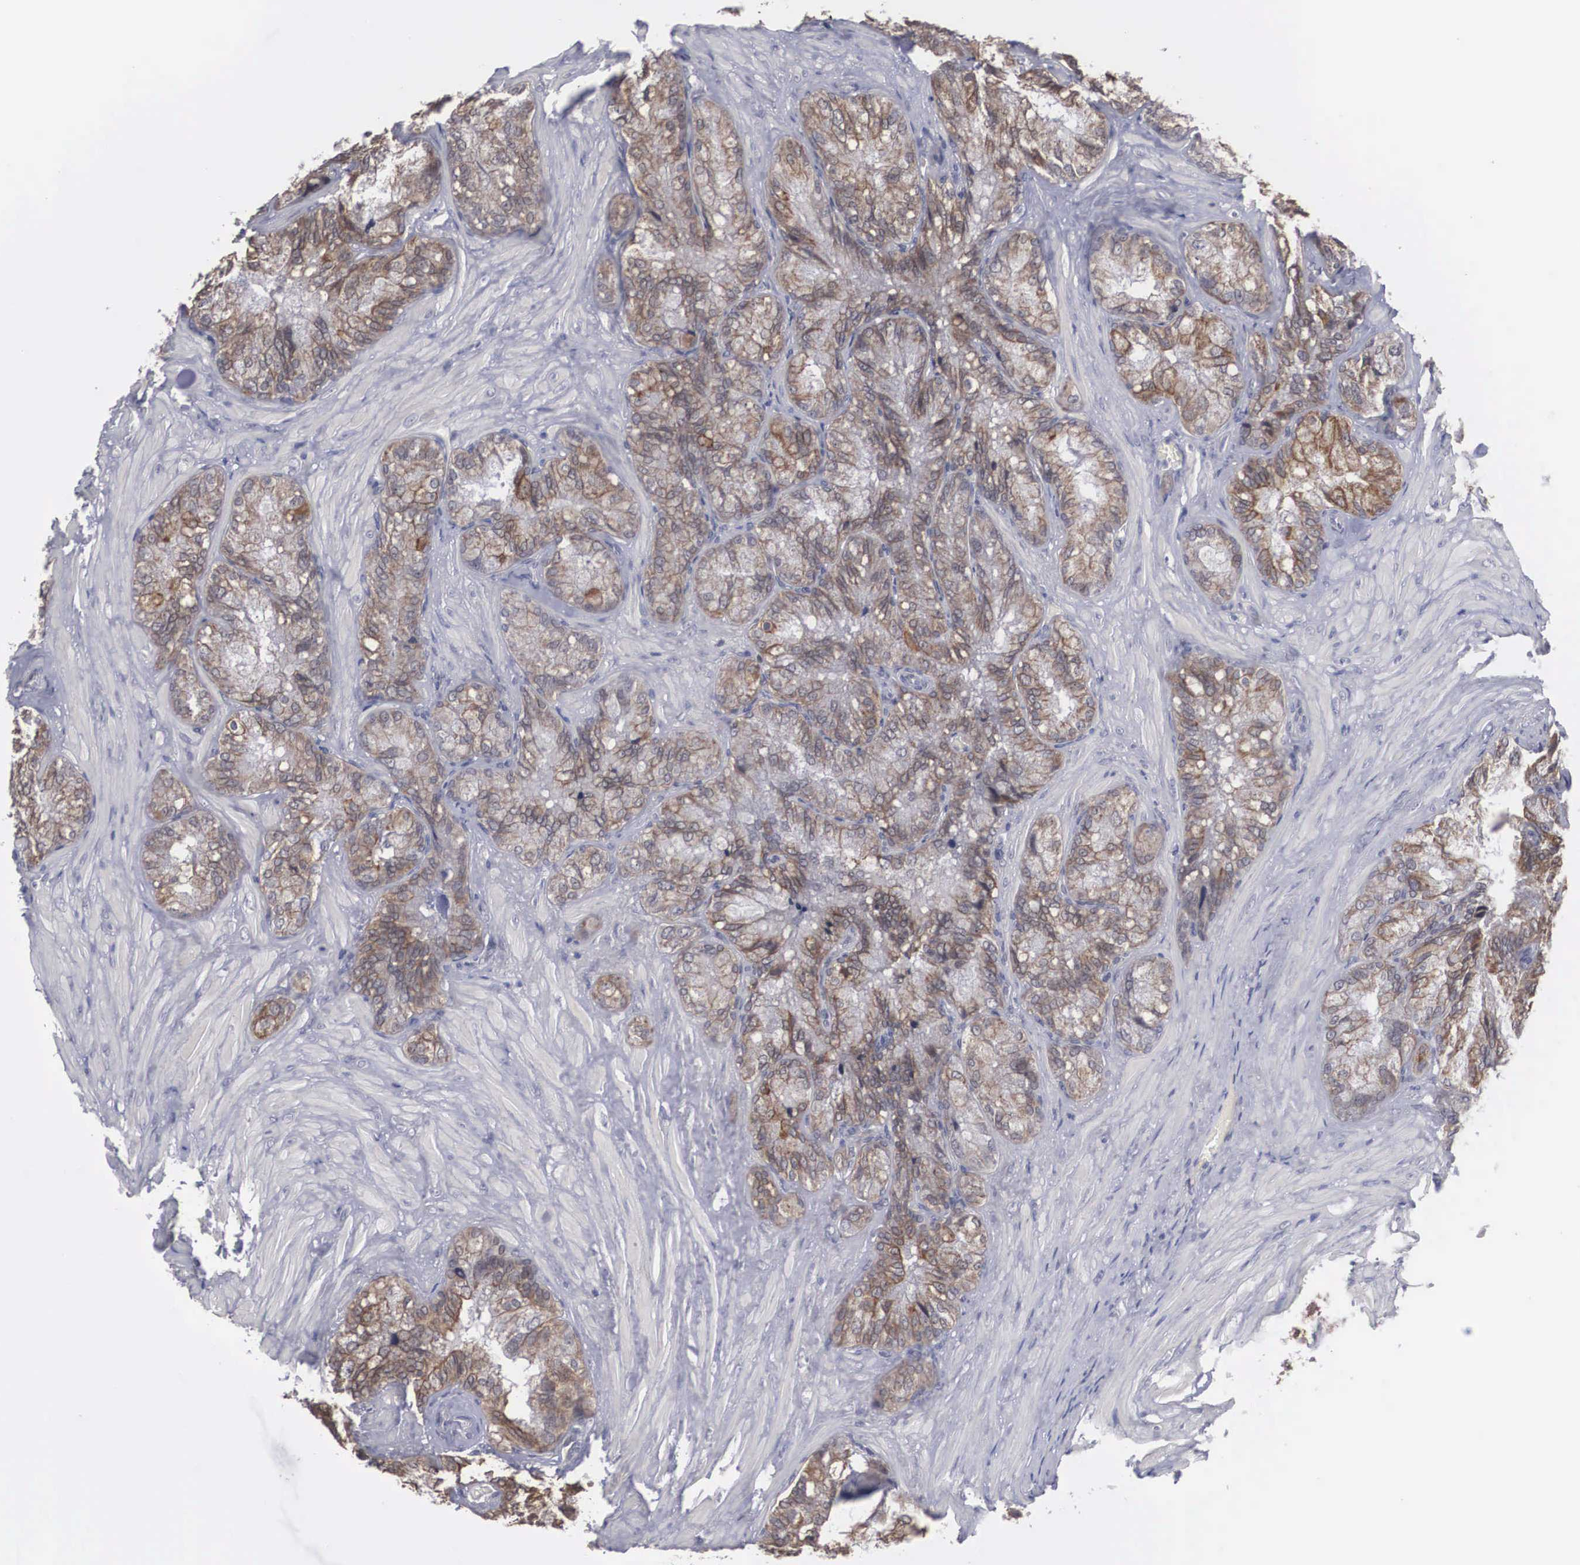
{"staining": {"intensity": "weak", "quantity": ">75%", "location": "cytoplasmic/membranous"}, "tissue": "seminal vesicle", "cell_type": "Glandular cells", "image_type": "normal", "snomed": [{"axis": "morphology", "description": "Normal tissue, NOS"}, {"axis": "topography", "description": "Seminal veicle"}], "caption": "This photomicrograph demonstrates normal seminal vesicle stained with IHC to label a protein in brown. The cytoplasmic/membranous of glandular cells show weak positivity for the protein. Nuclei are counter-stained blue.", "gene": "WDR89", "patient": {"sex": "male", "age": 69}}